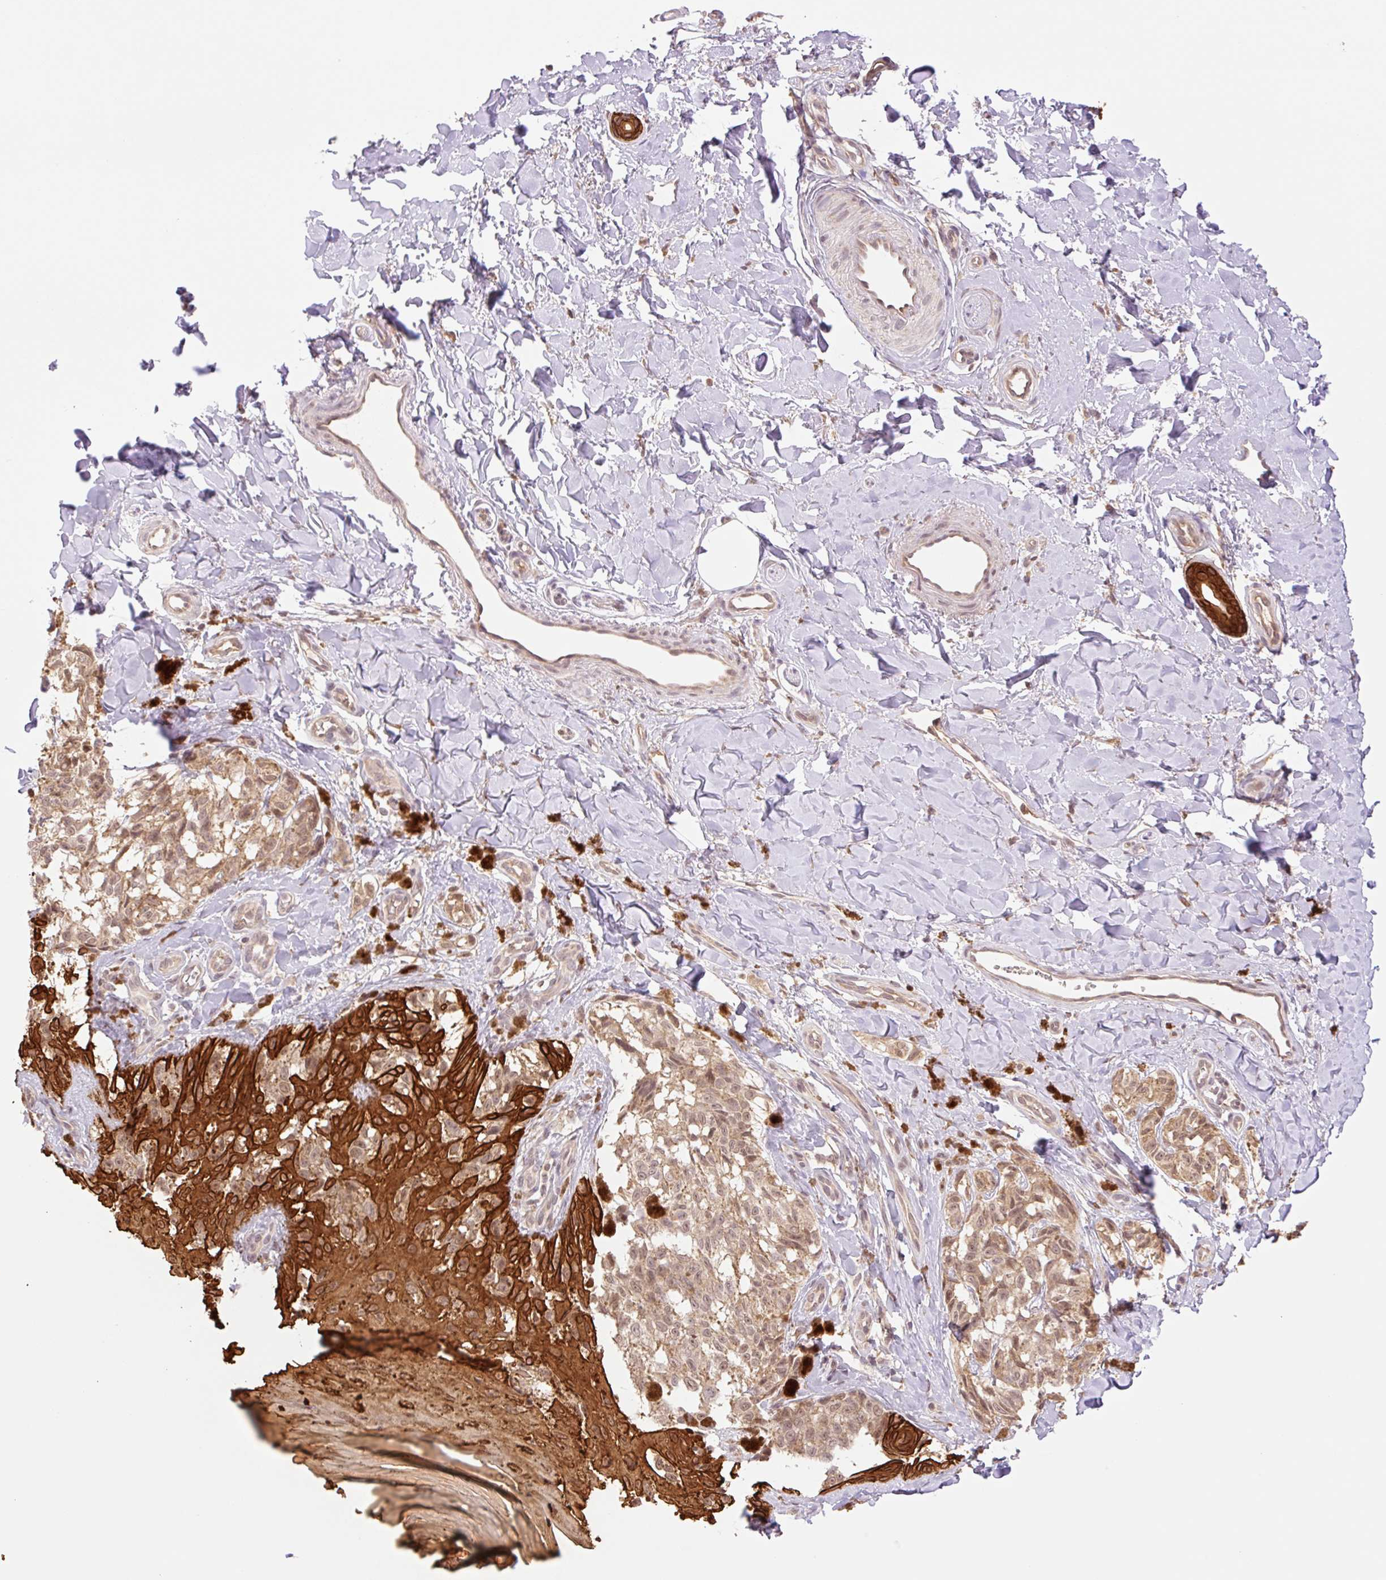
{"staining": {"intensity": "moderate", "quantity": ">75%", "location": "cytoplasmic/membranous,nuclear"}, "tissue": "melanoma", "cell_type": "Tumor cells", "image_type": "cancer", "snomed": [{"axis": "morphology", "description": "Malignant melanoma, NOS"}, {"axis": "topography", "description": "Skin"}], "caption": "Immunohistochemistry (IHC) histopathology image of neoplastic tissue: malignant melanoma stained using IHC displays medium levels of moderate protein expression localized specifically in the cytoplasmic/membranous and nuclear of tumor cells, appearing as a cytoplasmic/membranous and nuclear brown color.", "gene": "YJU2B", "patient": {"sex": "female", "age": 65}}